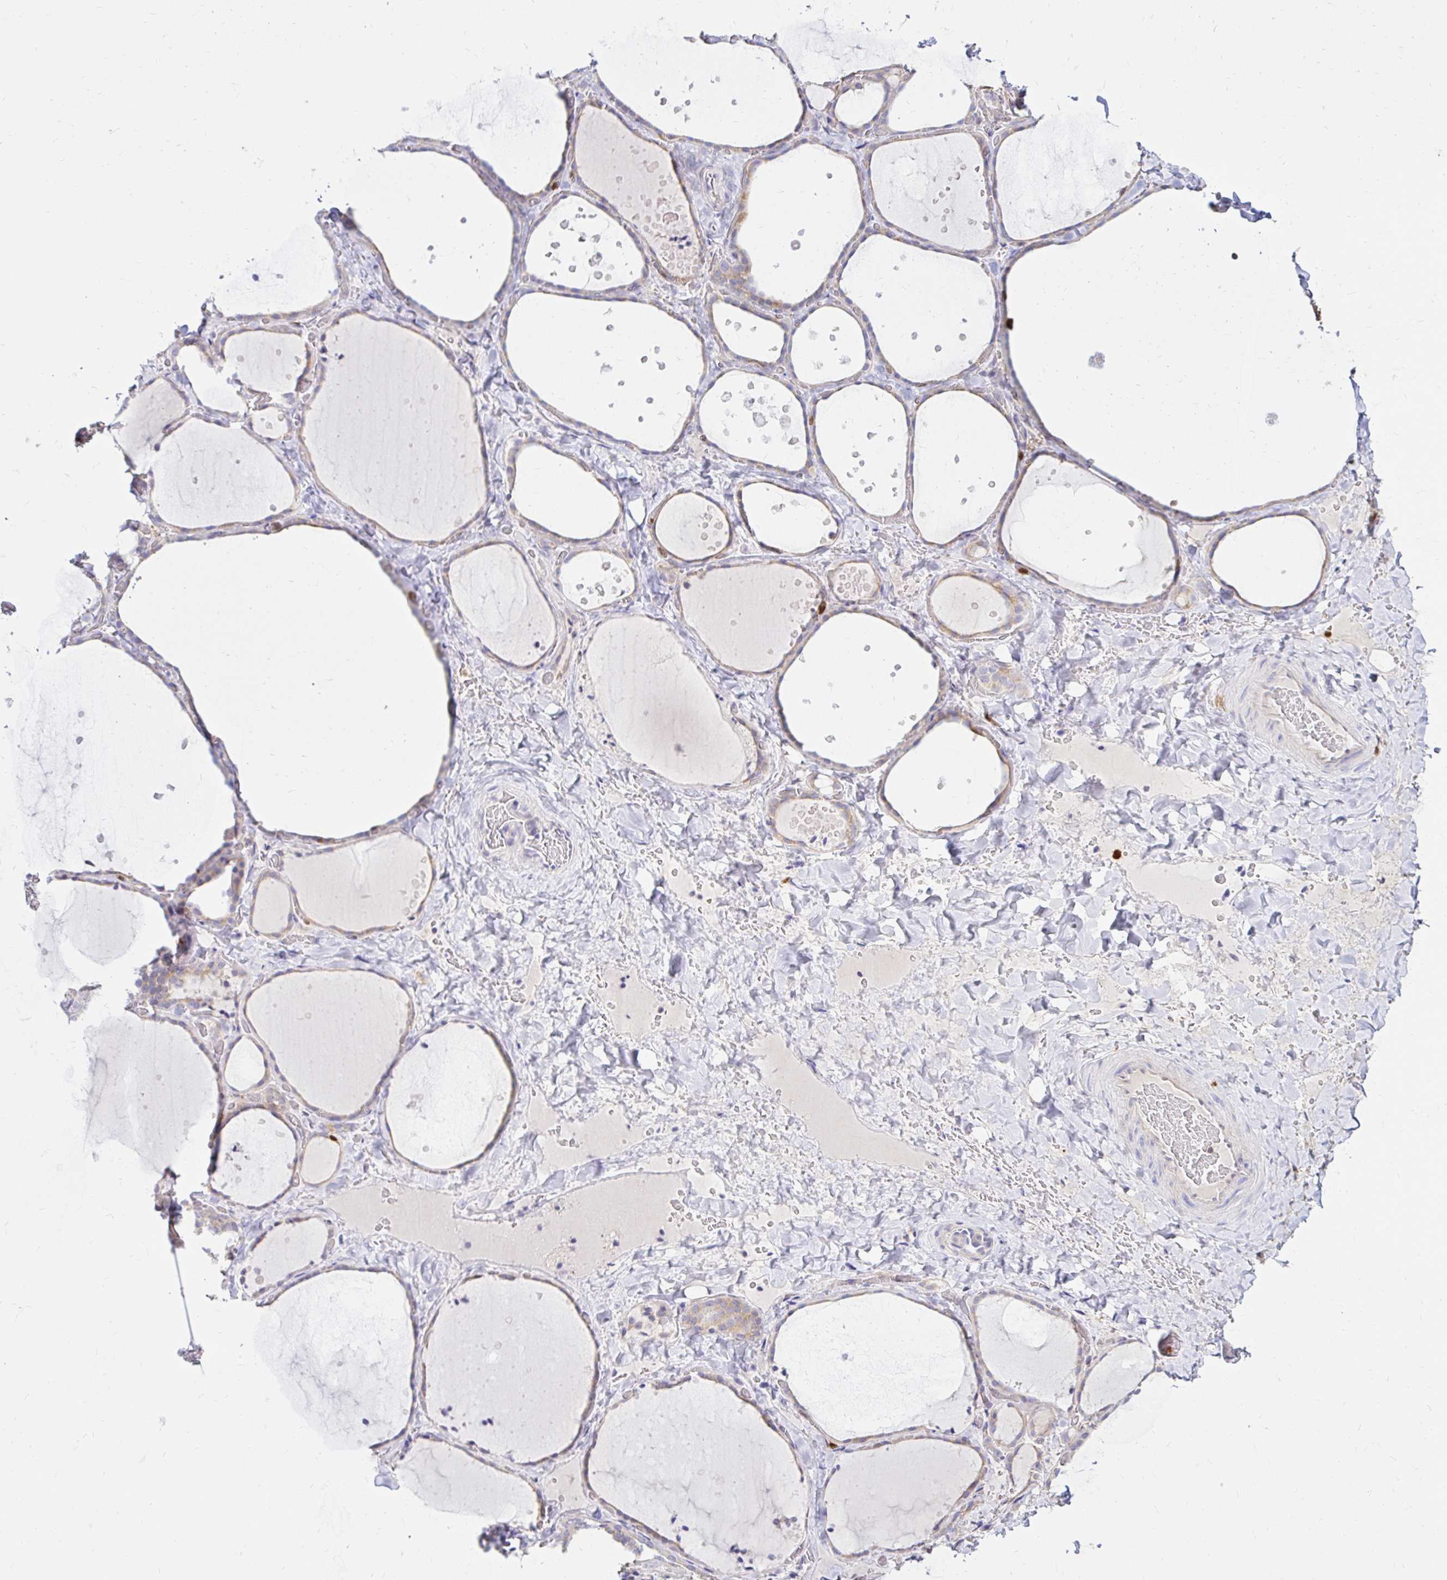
{"staining": {"intensity": "weak", "quantity": "25%-75%", "location": "cytoplasmic/membranous"}, "tissue": "thyroid gland", "cell_type": "Glandular cells", "image_type": "normal", "snomed": [{"axis": "morphology", "description": "Normal tissue, NOS"}, {"axis": "topography", "description": "Thyroid gland"}], "caption": "About 25%-75% of glandular cells in benign thyroid gland exhibit weak cytoplasmic/membranous protein staining as visualized by brown immunohistochemical staining.", "gene": "PYCARD", "patient": {"sex": "female", "age": 36}}